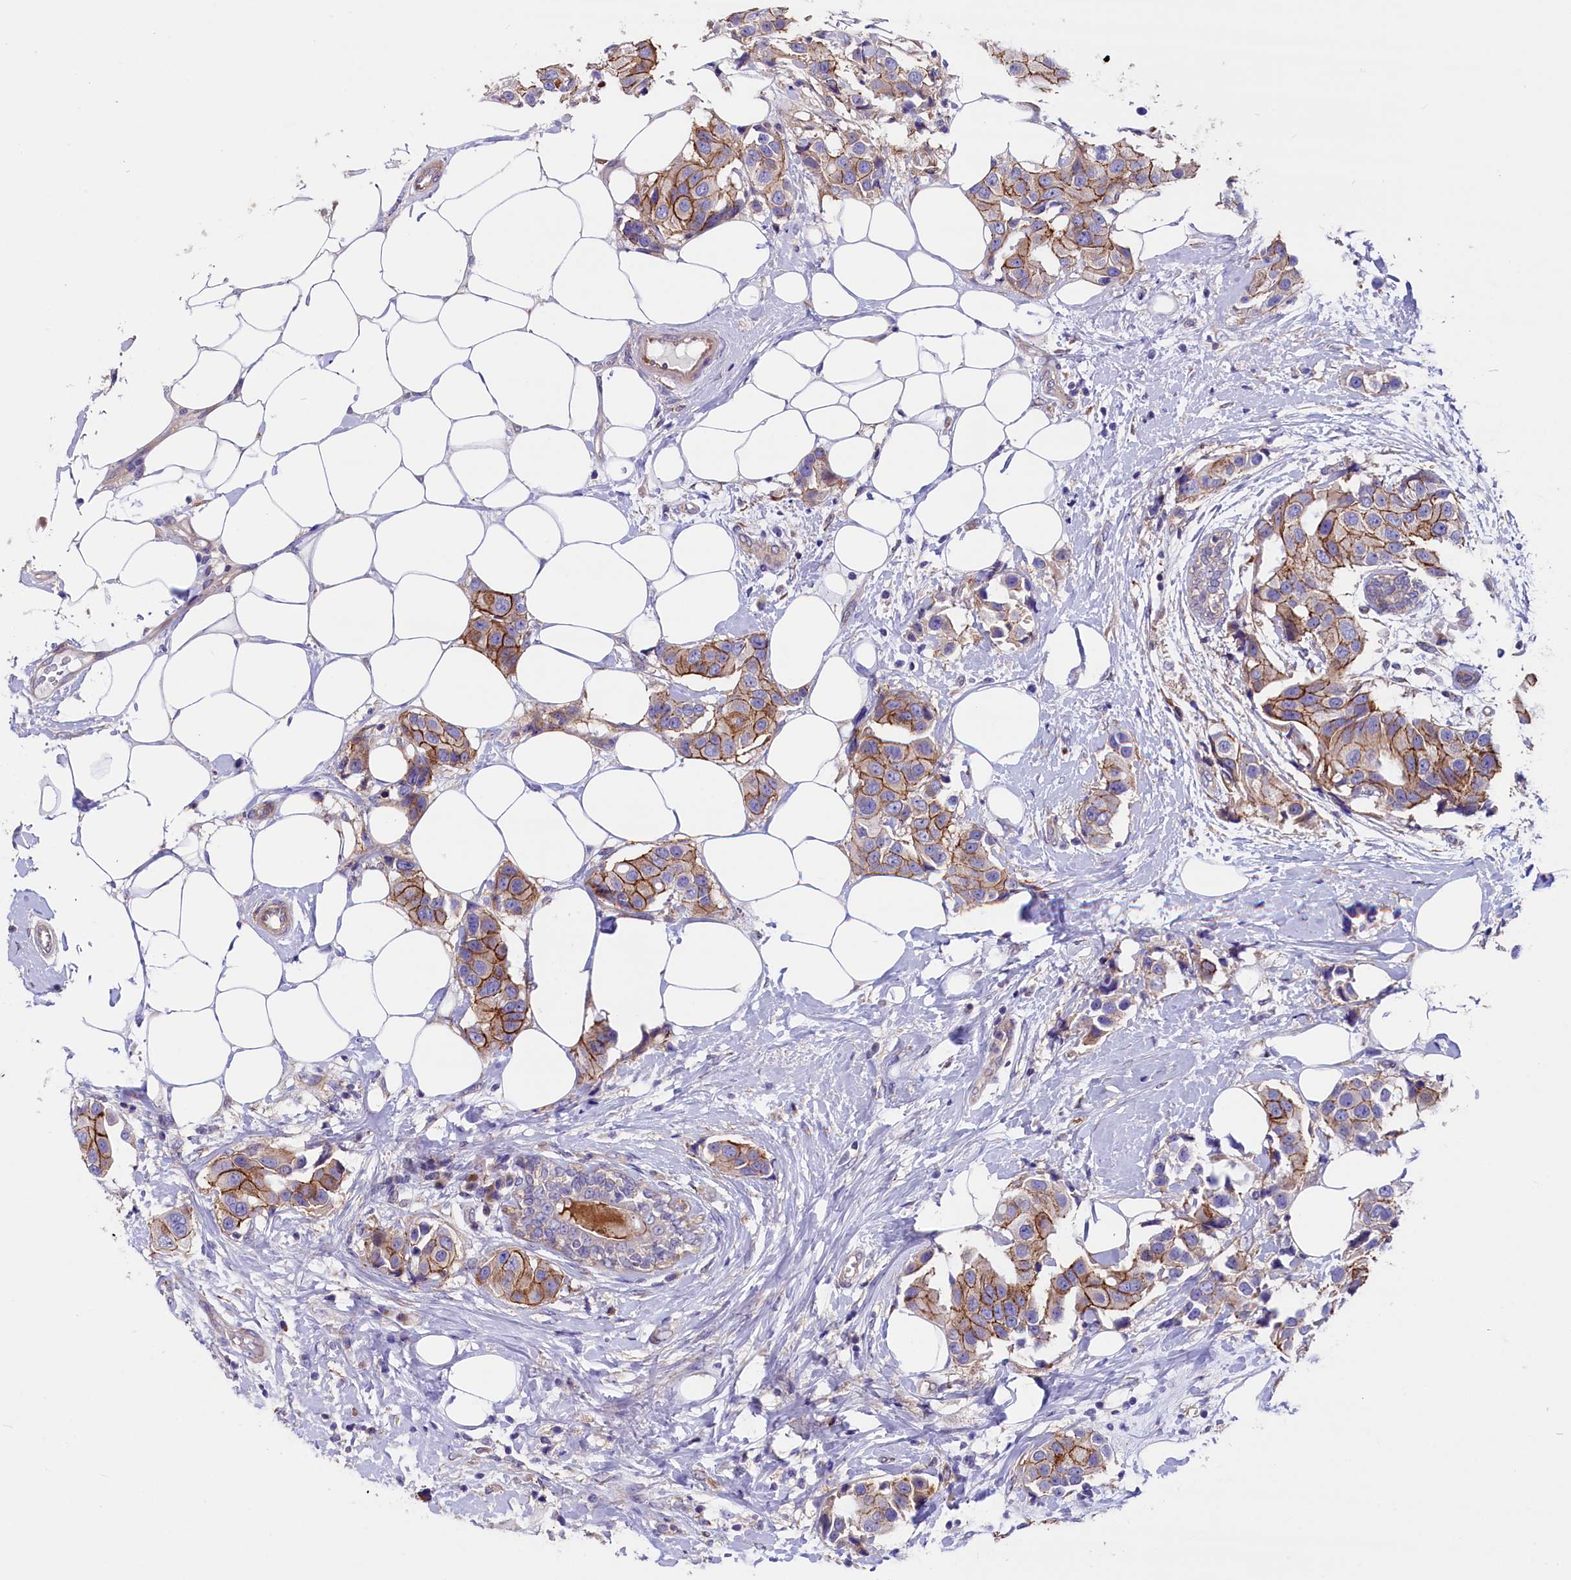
{"staining": {"intensity": "moderate", "quantity": ">75%", "location": "cytoplasmic/membranous"}, "tissue": "breast cancer", "cell_type": "Tumor cells", "image_type": "cancer", "snomed": [{"axis": "morphology", "description": "Normal tissue, NOS"}, {"axis": "morphology", "description": "Duct carcinoma"}, {"axis": "topography", "description": "Breast"}], "caption": "Human infiltrating ductal carcinoma (breast) stained with a protein marker shows moderate staining in tumor cells.", "gene": "GPR108", "patient": {"sex": "female", "age": 39}}